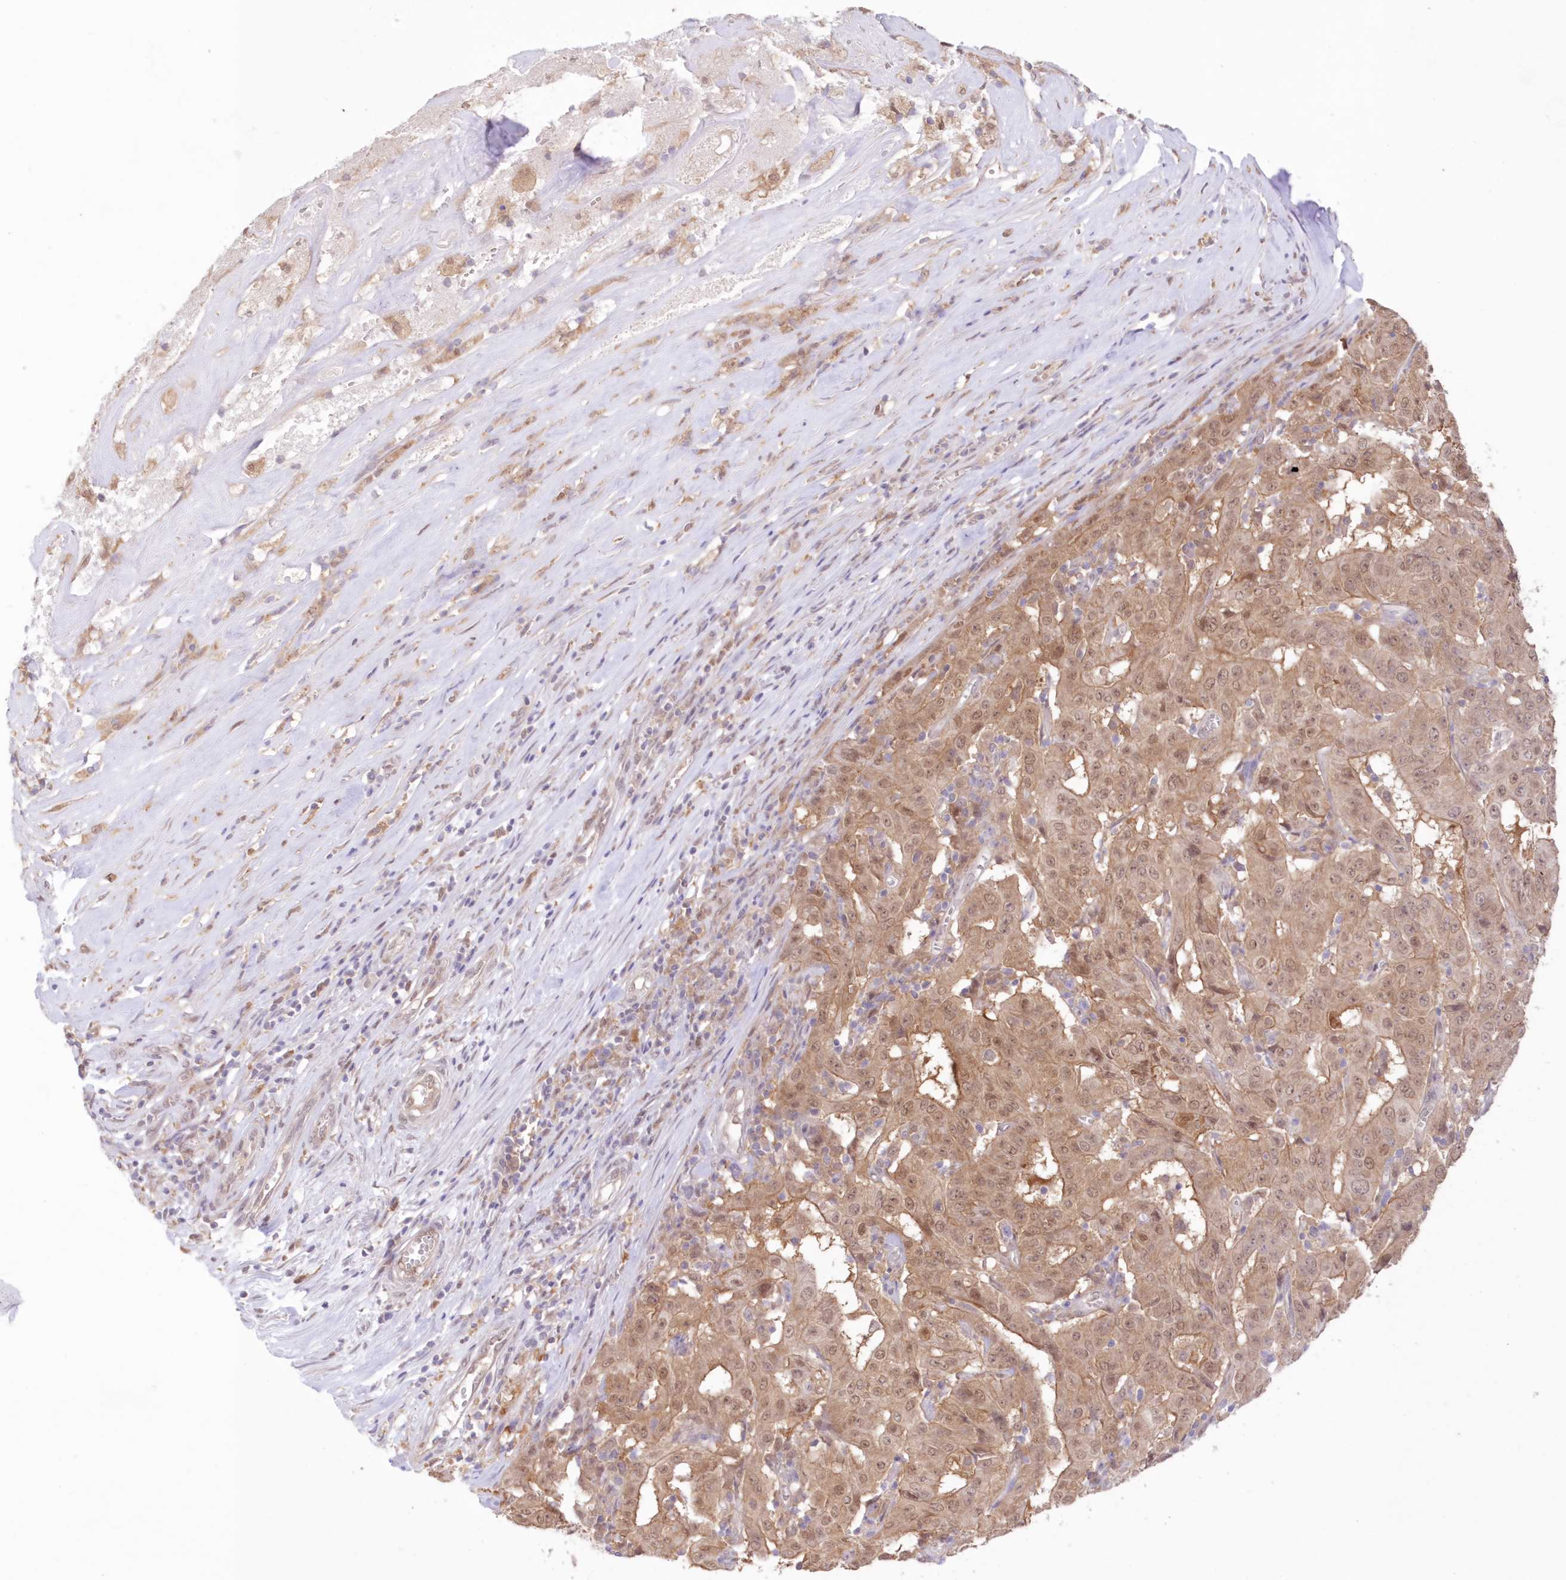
{"staining": {"intensity": "moderate", "quantity": ">75%", "location": "cytoplasmic/membranous,nuclear"}, "tissue": "pancreatic cancer", "cell_type": "Tumor cells", "image_type": "cancer", "snomed": [{"axis": "morphology", "description": "Adenocarcinoma, NOS"}, {"axis": "topography", "description": "Pancreas"}], "caption": "Immunohistochemical staining of human adenocarcinoma (pancreatic) reveals moderate cytoplasmic/membranous and nuclear protein expression in about >75% of tumor cells. (Brightfield microscopy of DAB IHC at high magnification).", "gene": "RNPEP", "patient": {"sex": "male", "age": 63}}